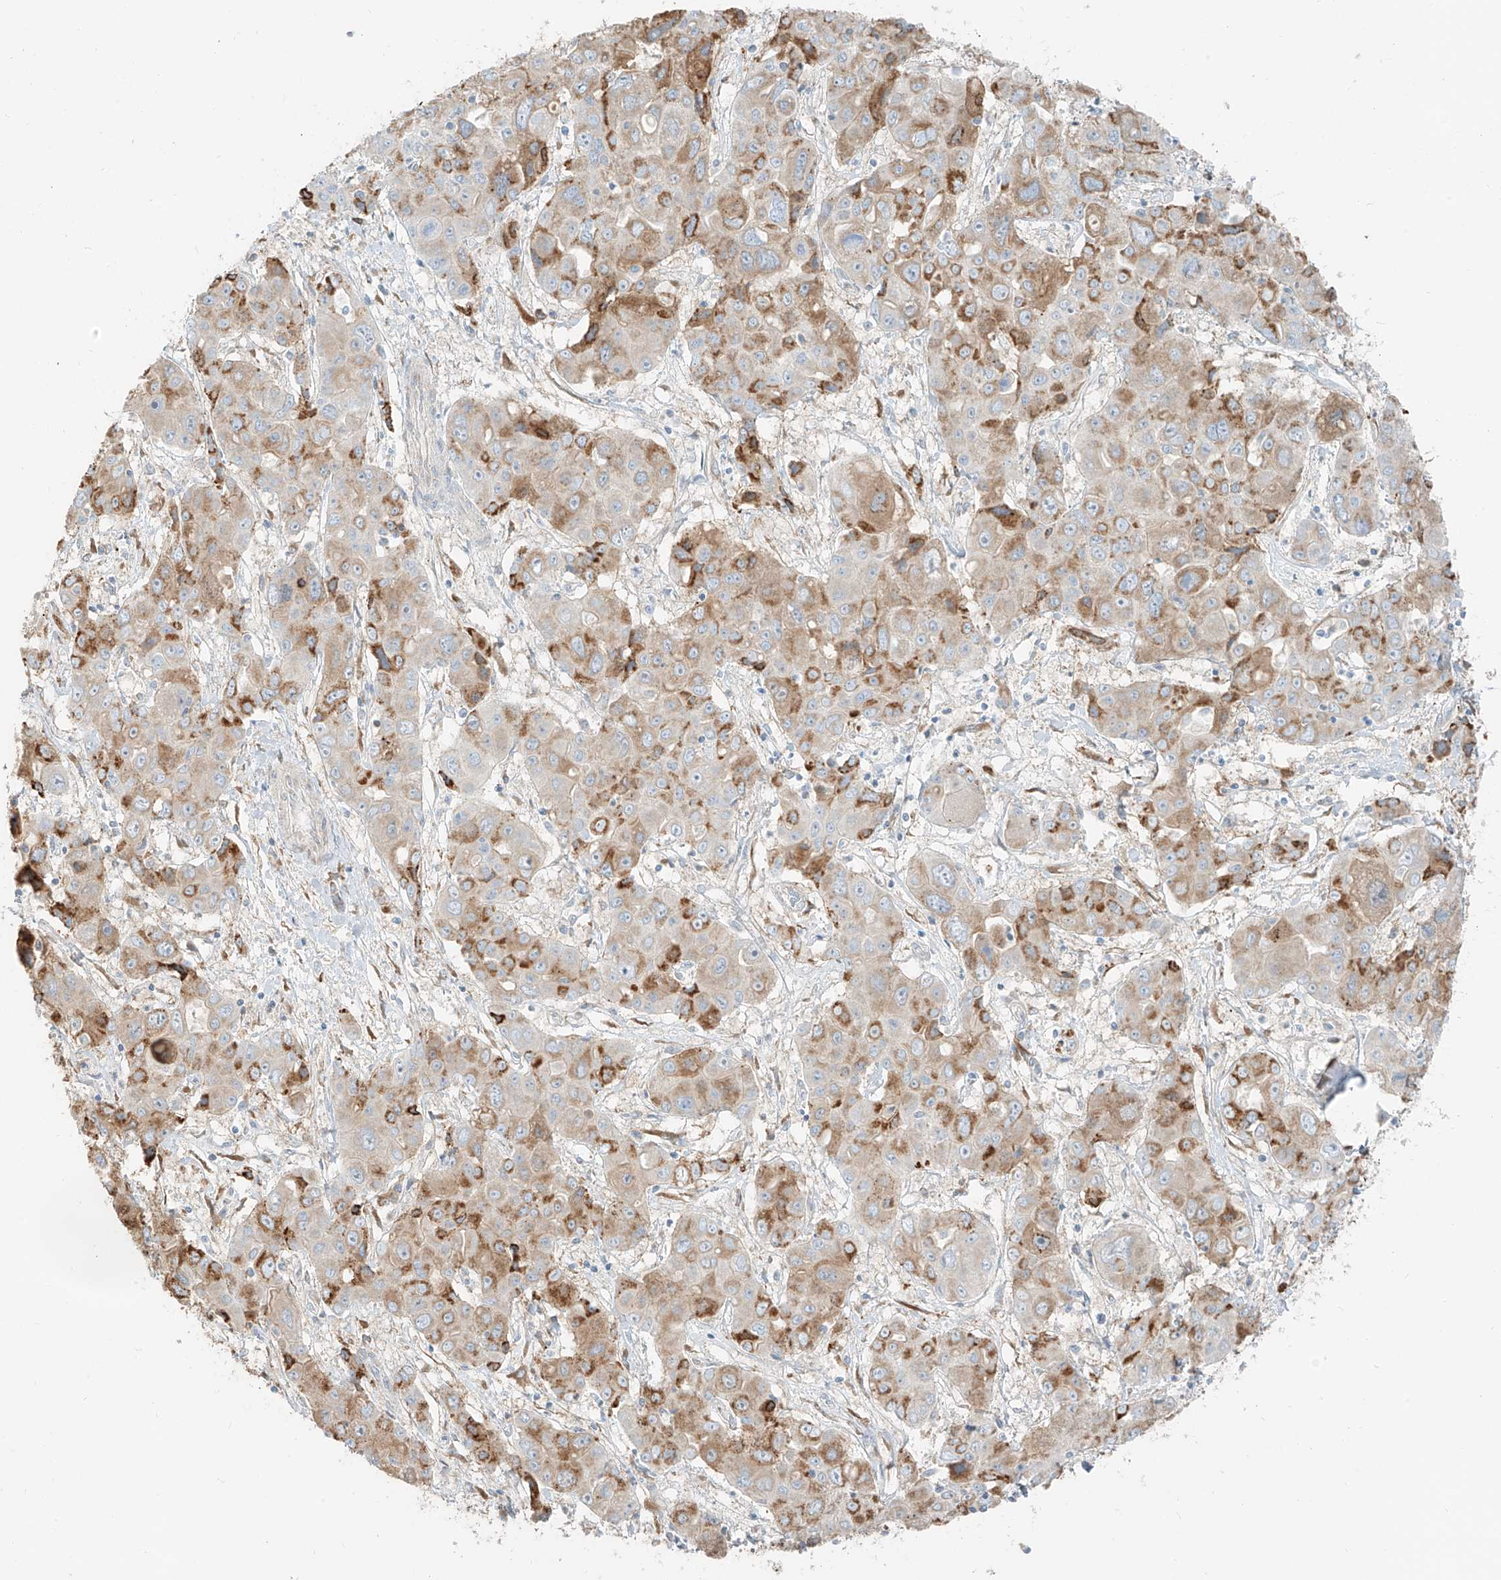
{"staining": {"intensity": "moderate", "quantity": "25%-75%", "location": "cytoplasmic/membranous"}, "tissue": "liver cancer", "cell_type": "Tumor cells", "image_type": "cancer", "snomed": [{"axis": "morphology", "description": "Cholangiocarcinoma"}, {"axis": "topography", "description": "Liver"}], "caption": "There is medium levels of moderate cytoplasmic/membranous positivity in tumor cells of liver cancer (cholangiocarcinoma), as demonstrated by immunohistochemical staining (brown color).", "gene": "FSTL1", "patient": {"sex": "male", "age": 67}}